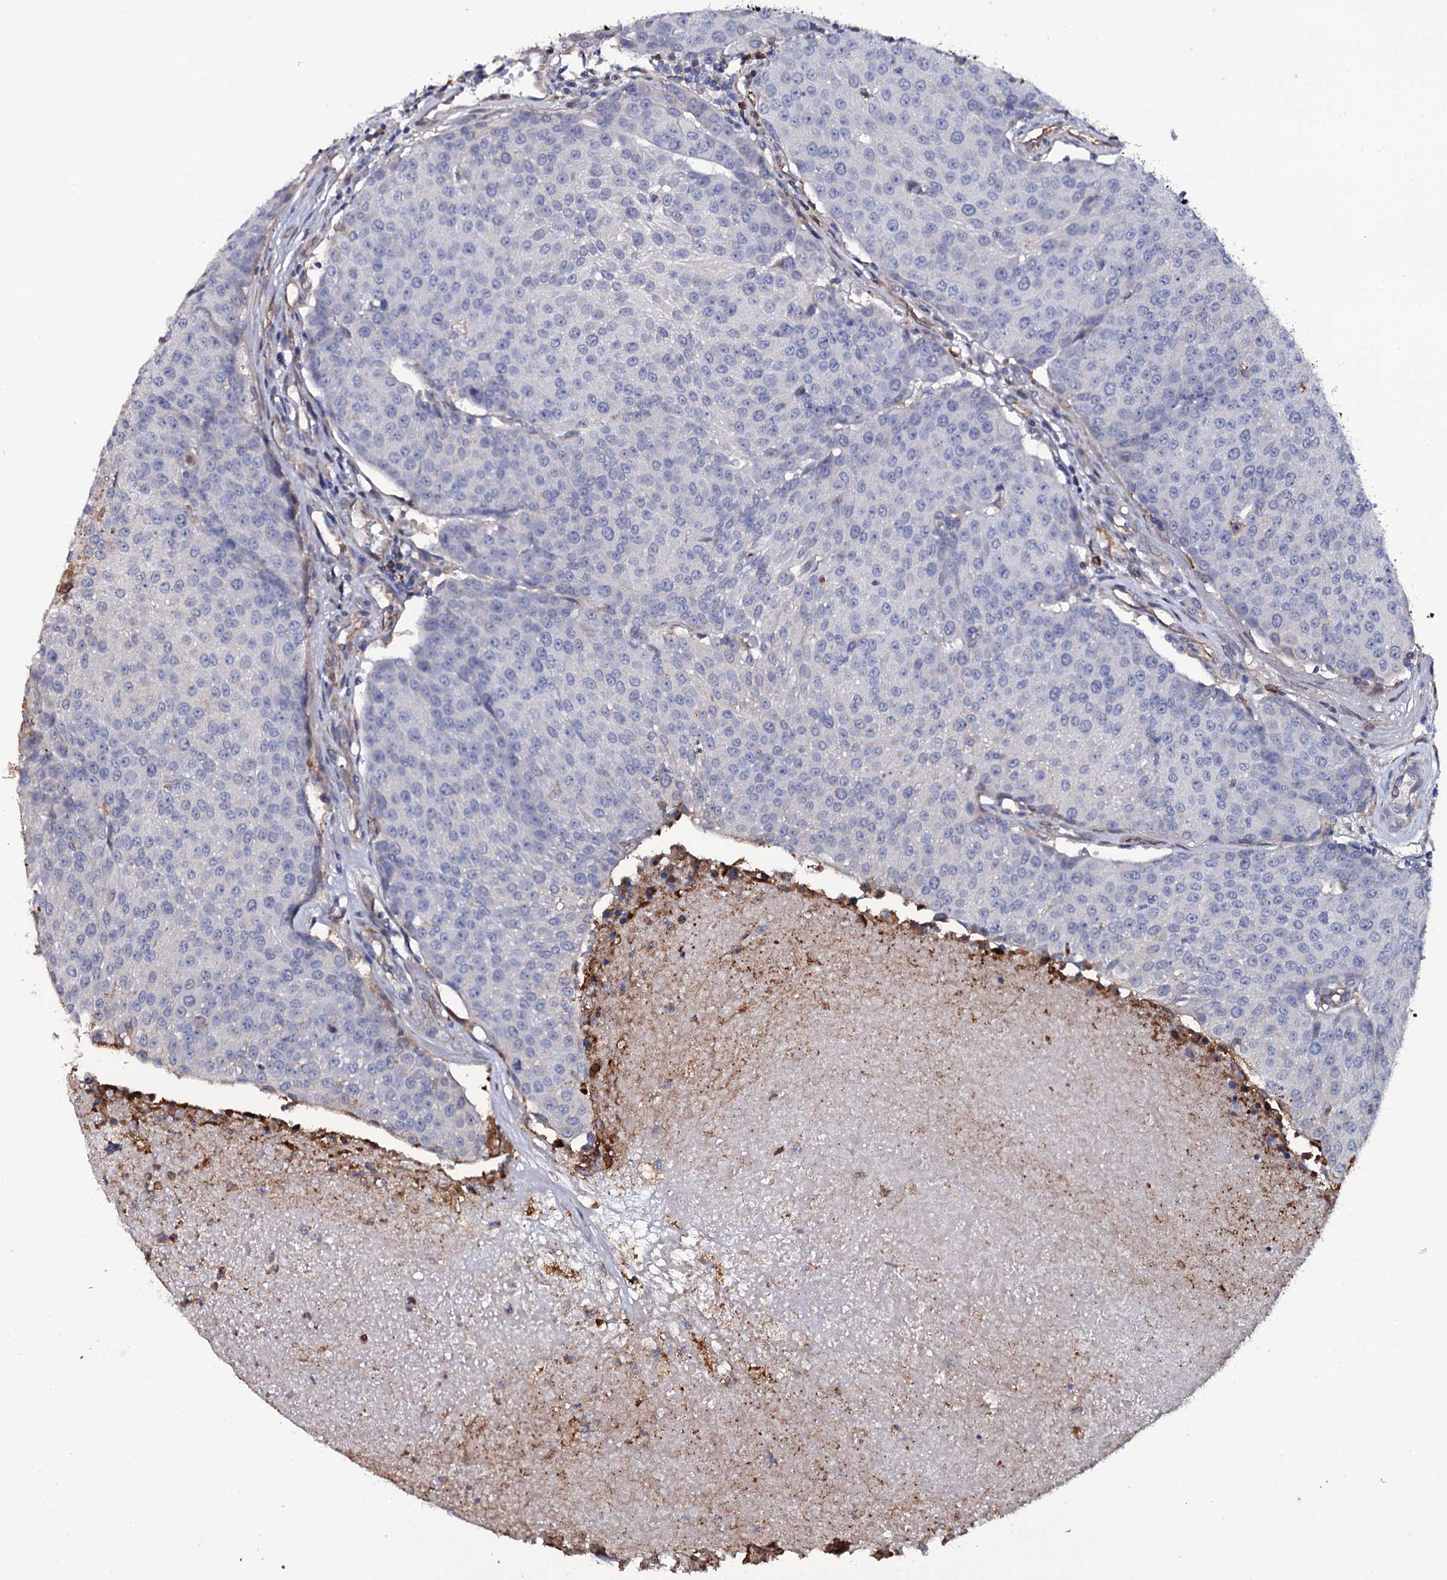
{"staining": {"intensity": "negative", "quantity": "none", "location": "none"}, "tissue": "urothelial cancer", "cell_type": "Tumor cells", "image_type": "cancer", "snomed": [{"axis": "morphology", "description": "Urothelial carcinoma, High grade"}, {"axis": "topography", "description": "Urinary bladder"}], "caption": "Human high-grade urothelial carcinoma stained for a protein using immunohistochemistry (IHC) reveals no staining in tumor cells.", "gene": "TTC23", "patient": {"sex": "female", "age": 85}}